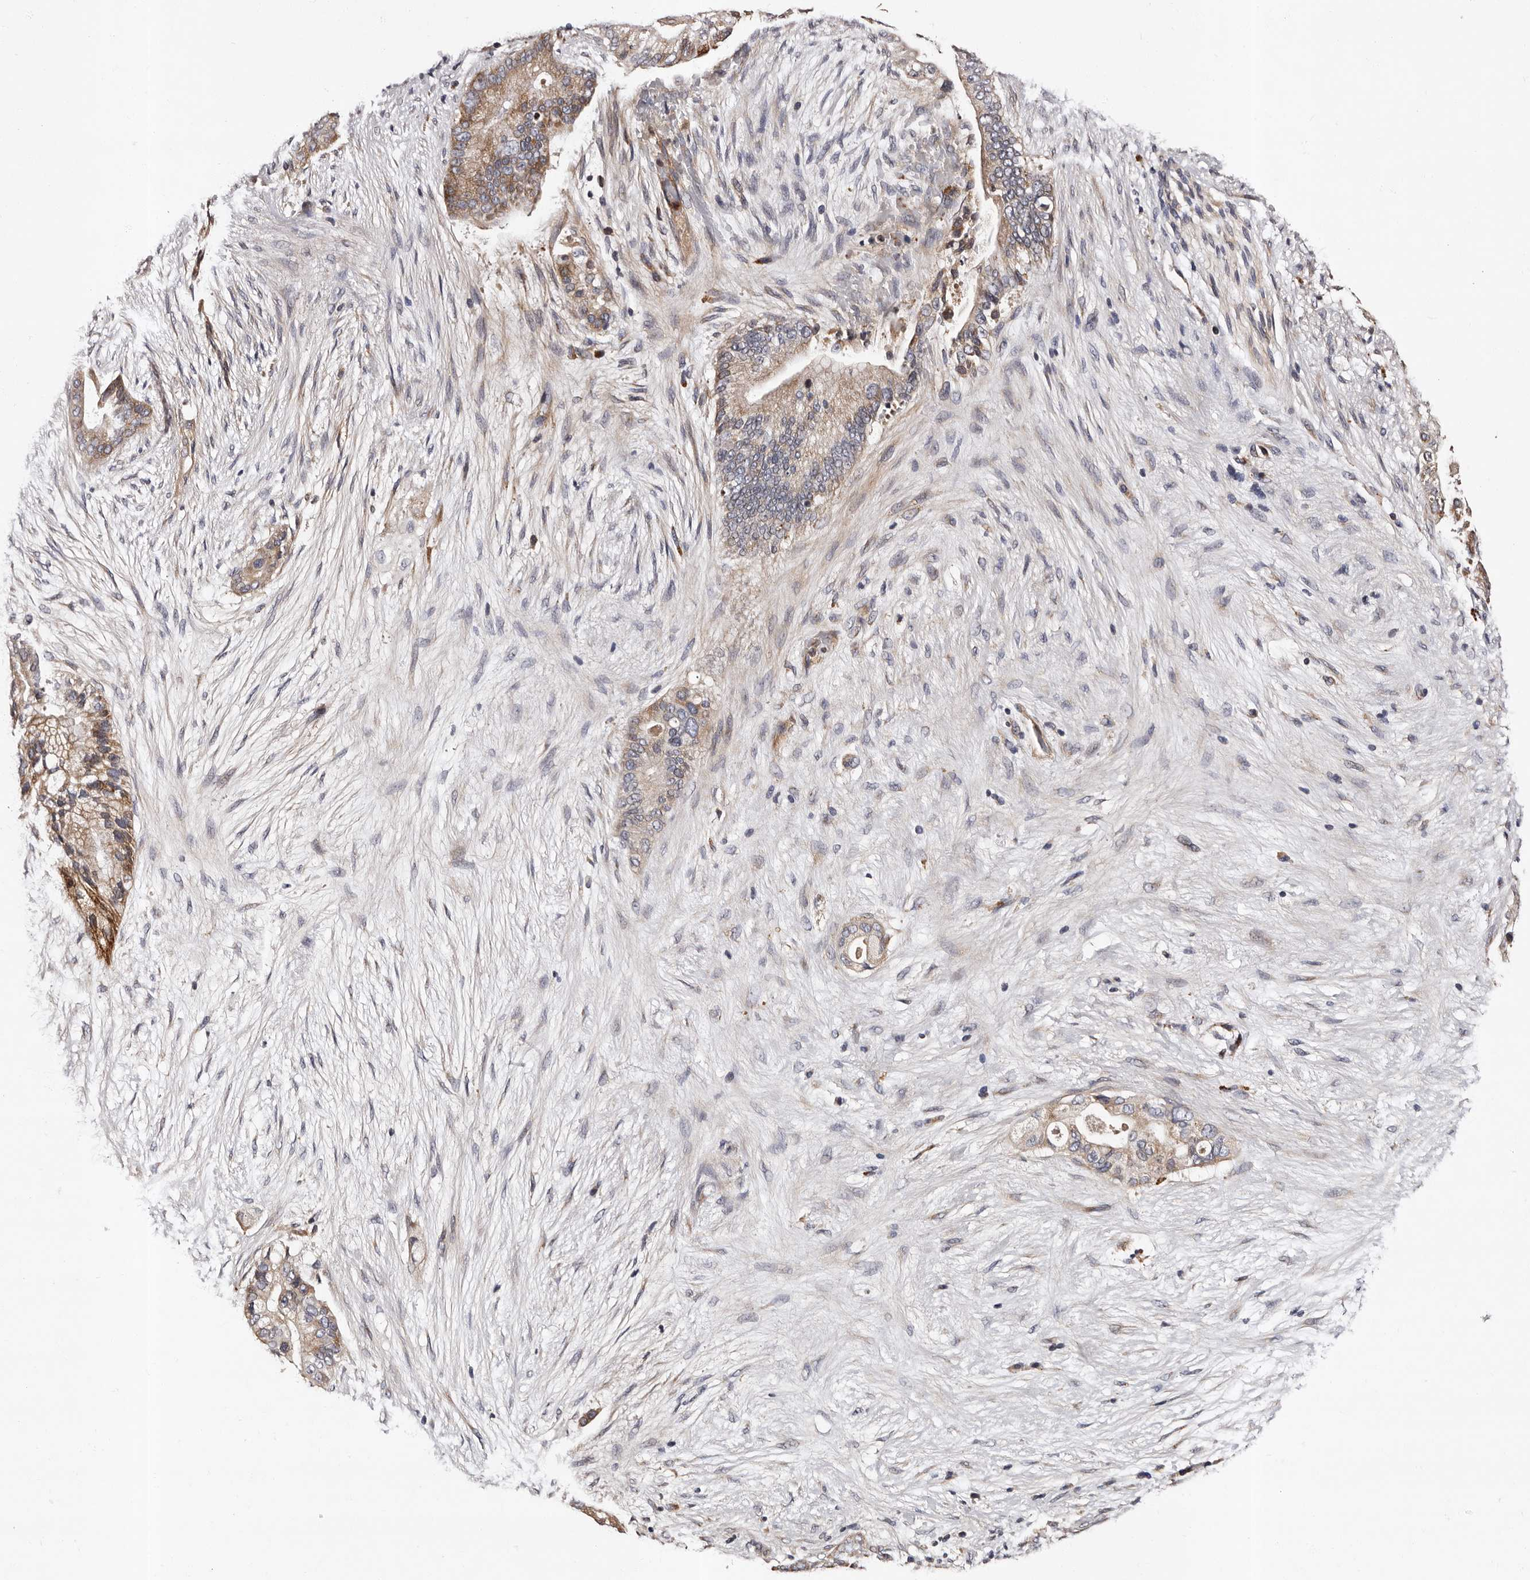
{"staining": {"intensity": "weak", "quantity": ">75%", "location": "cytoplasmic/membranous"}, "tissue": "pancreatic cancer", "cell_type": "Tumor cells", "image_type": "cancer", "snomed": [{"axis": "morphology", "description": "Adenocarcinoma, NOS"}, {"axis": "topography", "description": "Pancreas"}], "caption": "Adenocarcinoma (pancreatic) stained with a protein marker shows weak staining in tumor cells.", "gene": "ADCK5", "patient": {"sex": "male", "age": 53}}